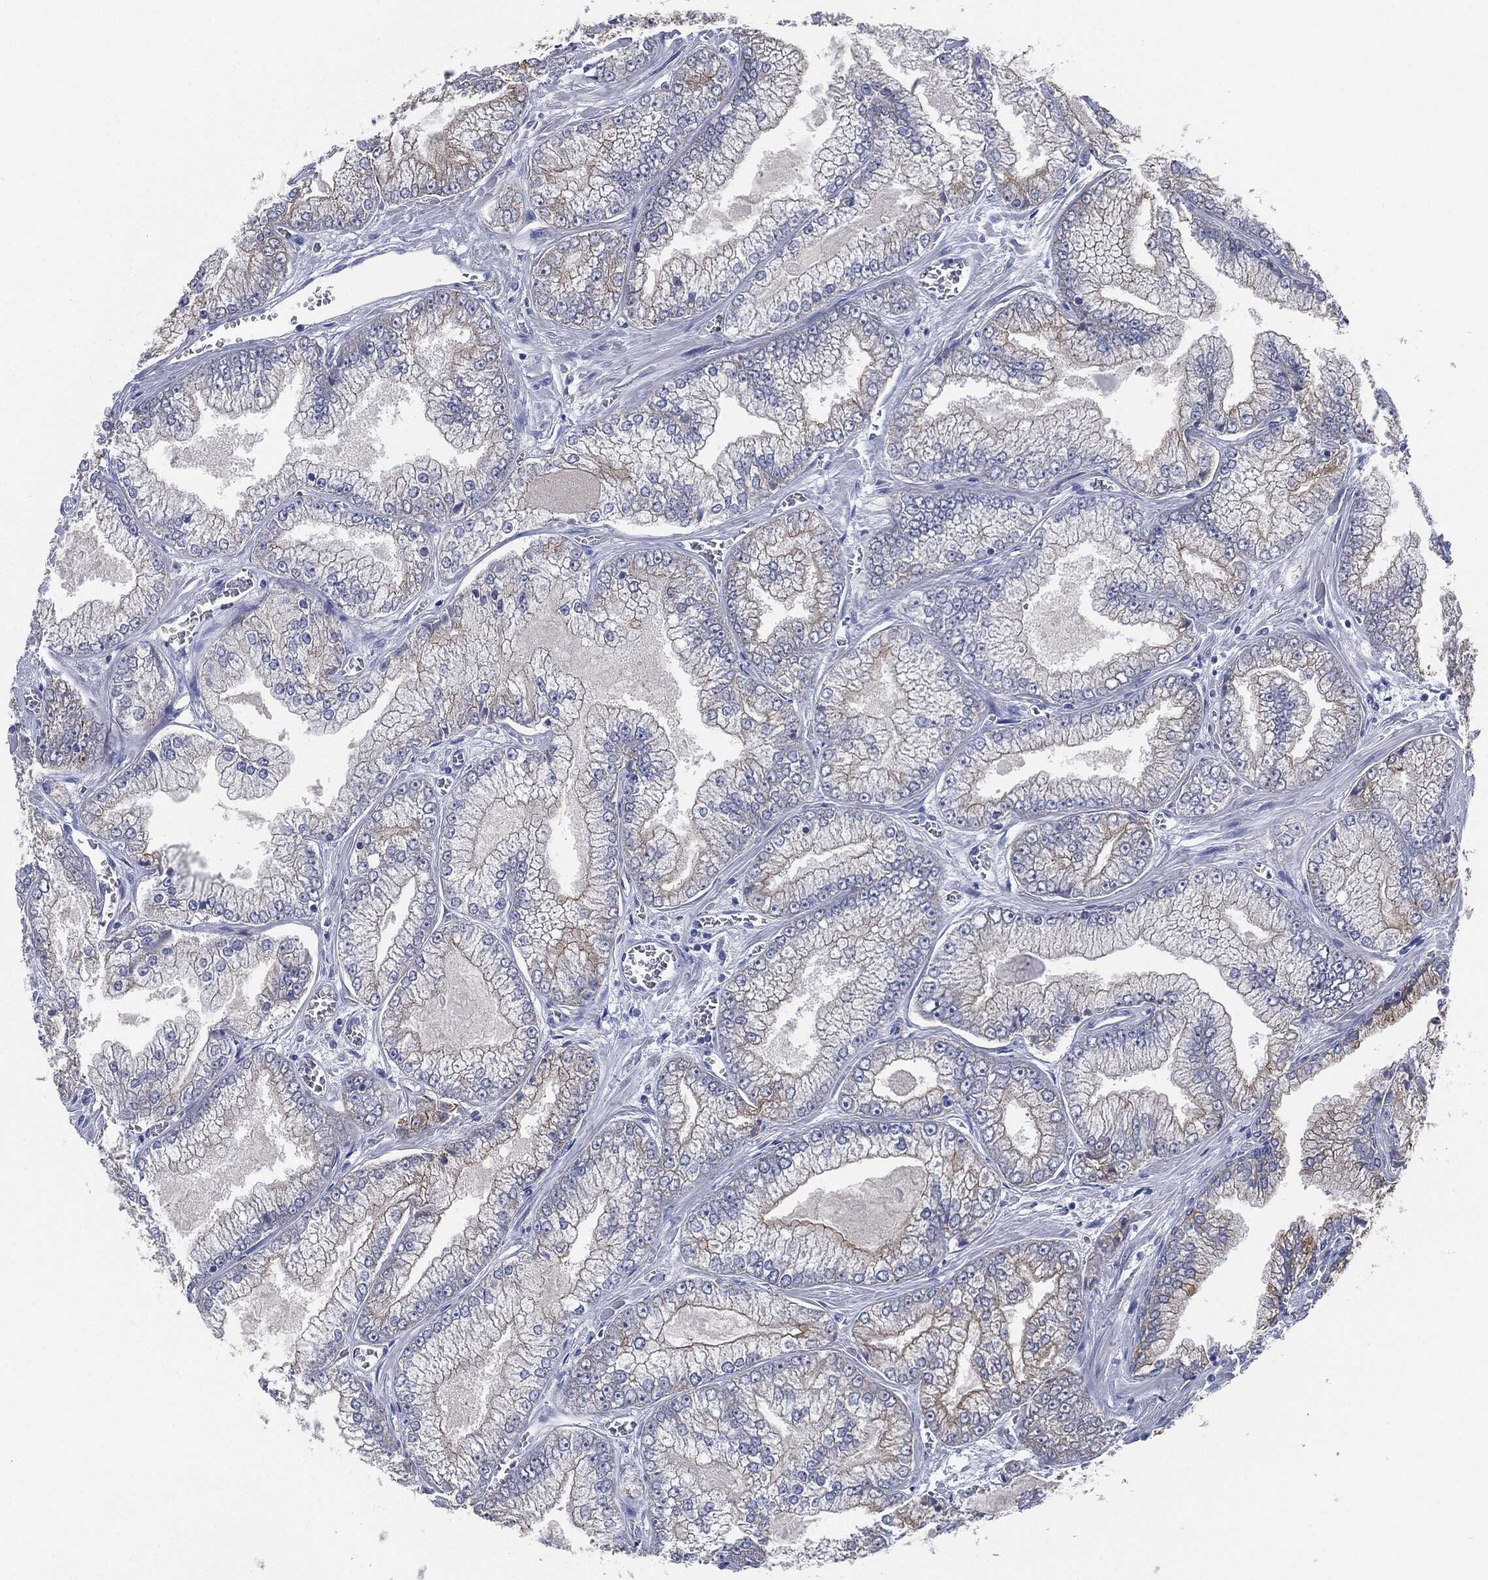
{"staining": {"intensity": "moderate", "quantity": "25%-75%", "location": "cytoplasmic/membranous"}, "tissue": "prostate cancer", "cell_type": "Tumor cells", "image_type": "cancer", "snomed": [{"axis": "morphology", "description": "Adenocarcinoma, Low grade"}, {"axis": "topography", "description": "Prostate"}], "caption": "The immunohistochemical stain shows moderate cytoplasmic/membranous staining in tumor cells of adenocarcinoma (low-grade) (prostate) tissue. The protein of interest is shown in brown color, while the nuclei are stained blue.", "gene": "SHROOM2", "patient": {"sex": "male", "age": 57}}